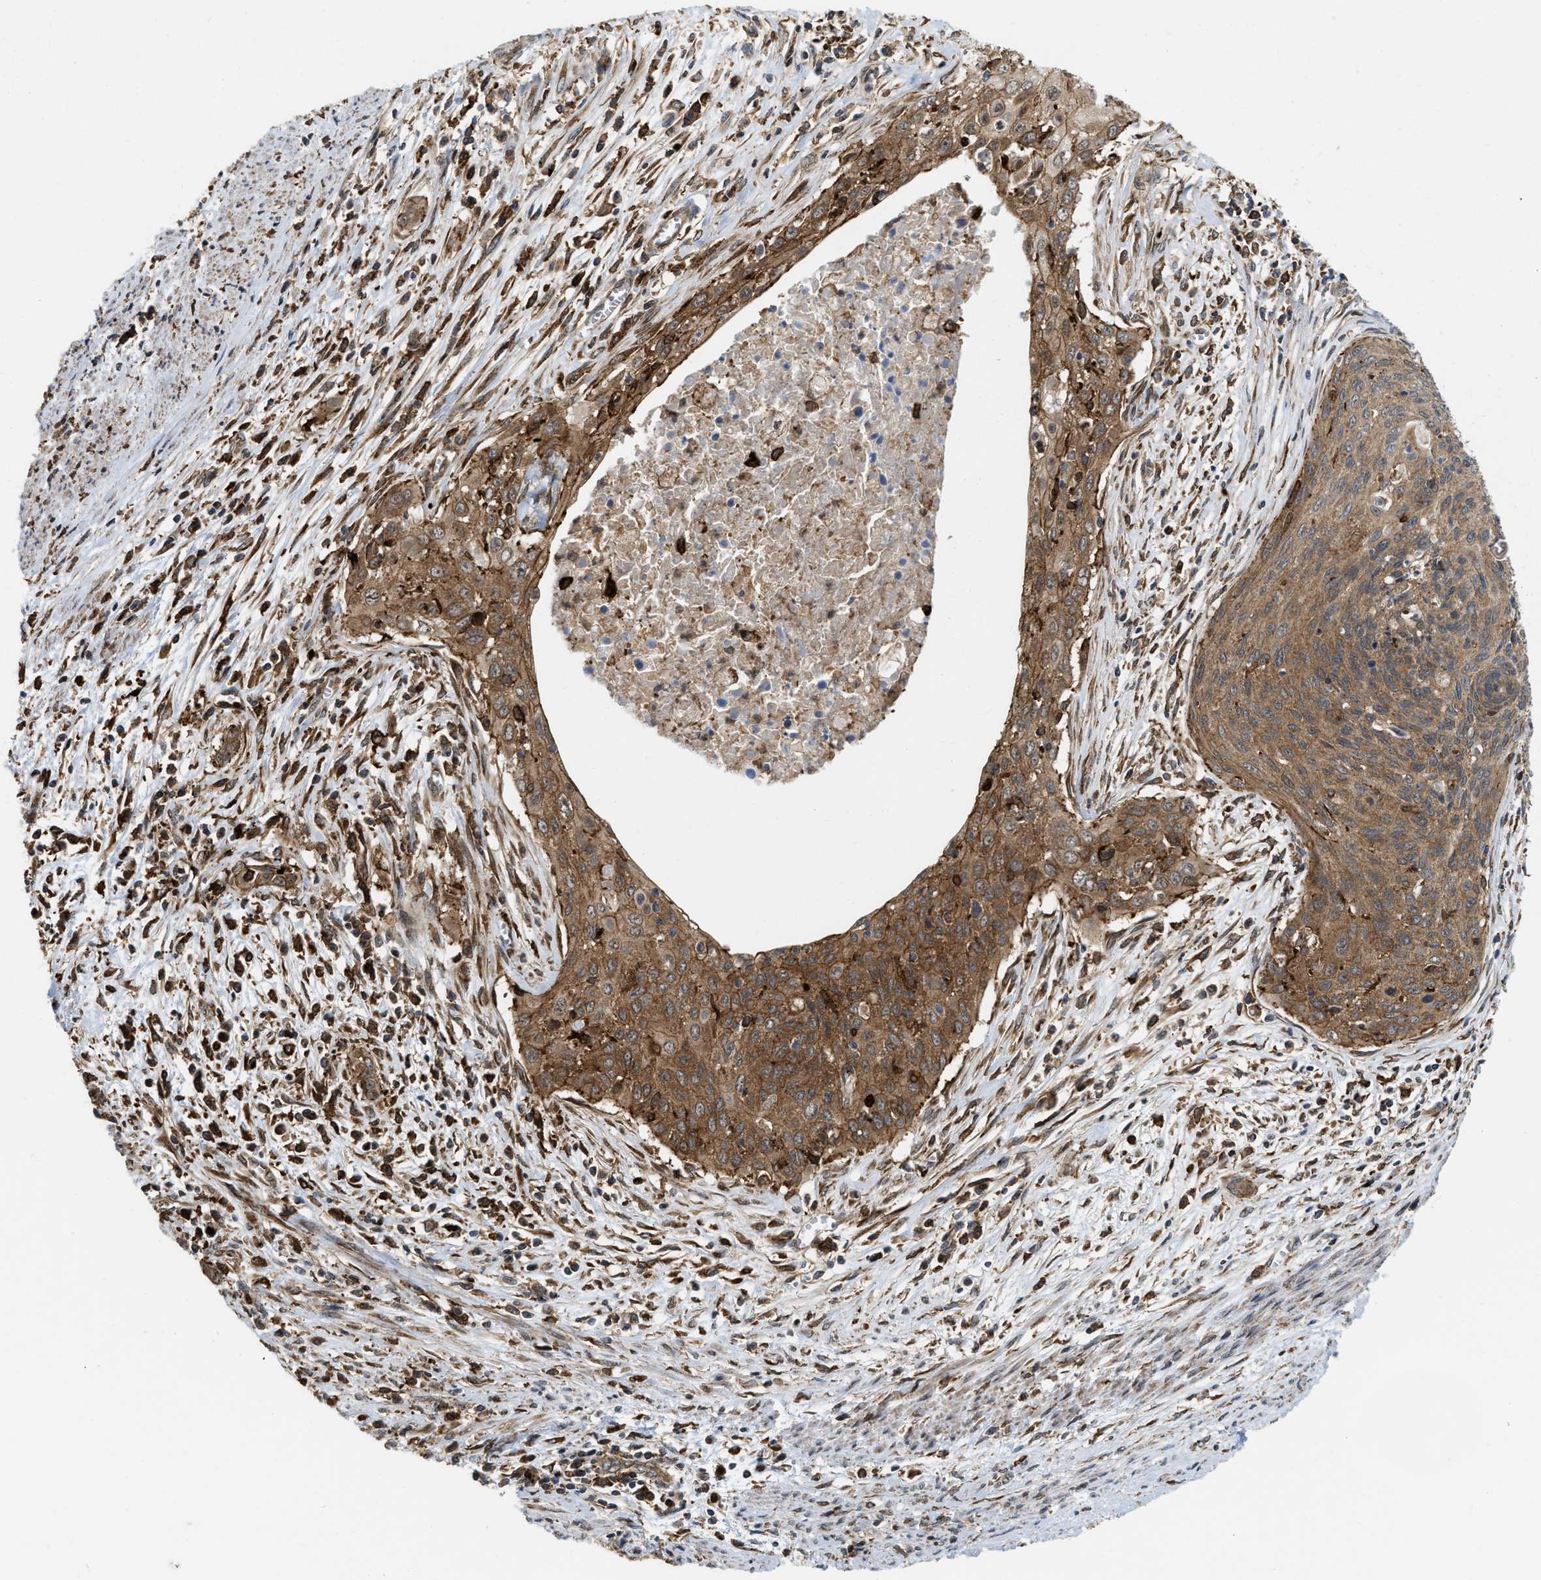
{"staining": {"intensity": "moderate", "quantity": ">75%", "location": "cytoplasmic/membranous"}, "tissue": "cervical cancer", "cell_type": "Tumor cells", "image_type": "cancer", "snomed": [{"axis": "morphology", "description": "Squamous cell carcinoma, NOS"}, {"axis": "topography", "description": "Cervix"}], "caption": "IHC histopathology image of neoplastic tissue: human cervical cancer (squamous cell carcinoma) stained using immunohistochemistry displays medium levels of moderate protein expression localized specifically in the cytoplasmic/membranous of tumor cells, appearing as a cytoplasmic/membranous brown color.", "gene": "IQCE", "patient": {"sex": "female", "age": 55}}